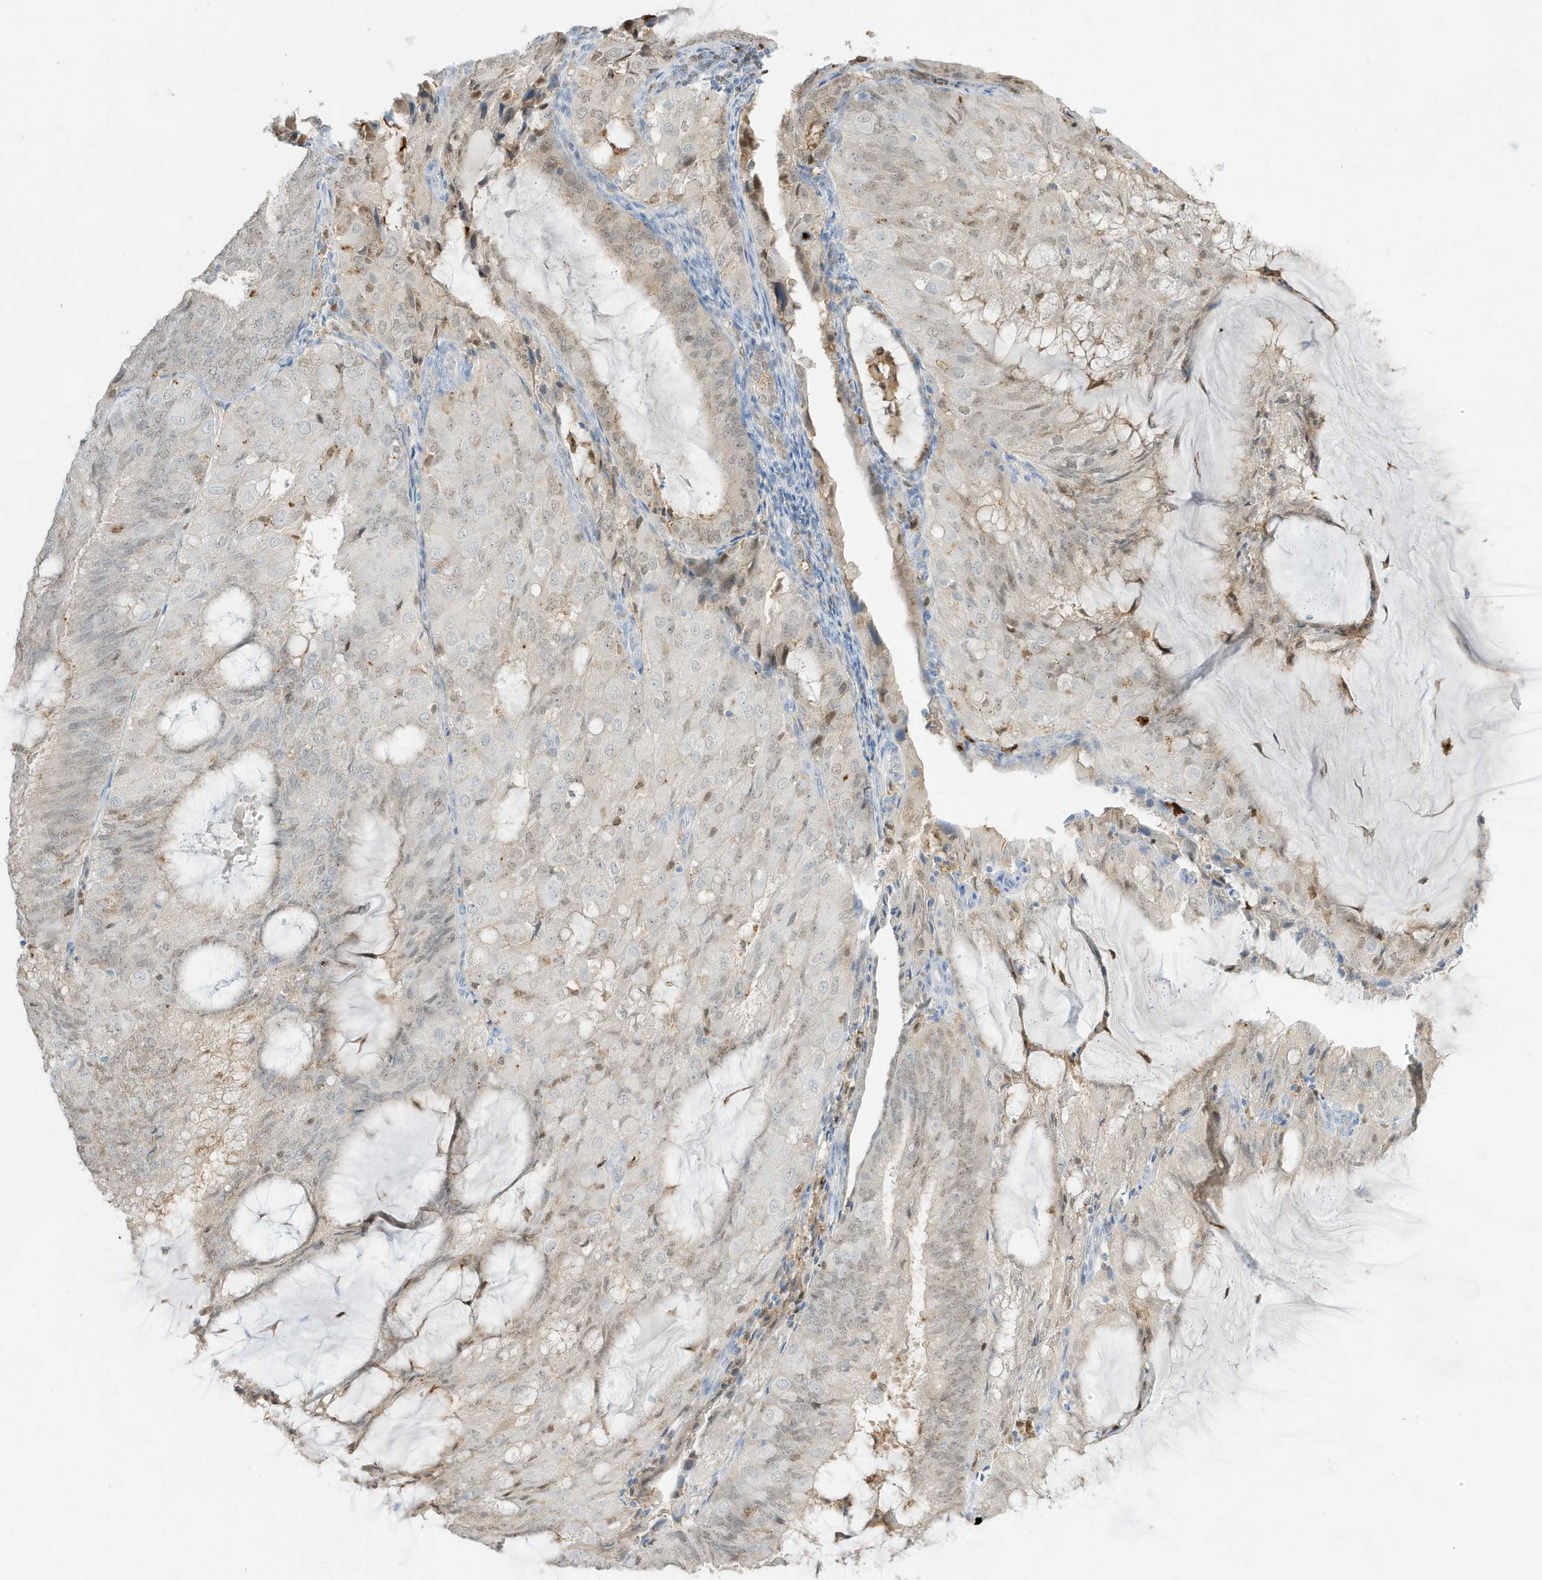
{"staining": {"intensity": "negative", "quantity": "none", "location": "none"}, "tissue": "endometrial cancer", "cell_type": "Tumor cells", "image_type": "cancer", "snomed": [{"axis": "morphology", "description": "Adenocarcinoma, NOS"}, {"axis": "topography", "description": "Endometrium"}], "caption": "Protein analysis of endometrial cancer reveals no significant staining in tumor cells.", "gene": "GCA", "patient": {"sex": "female", "age": 81}}